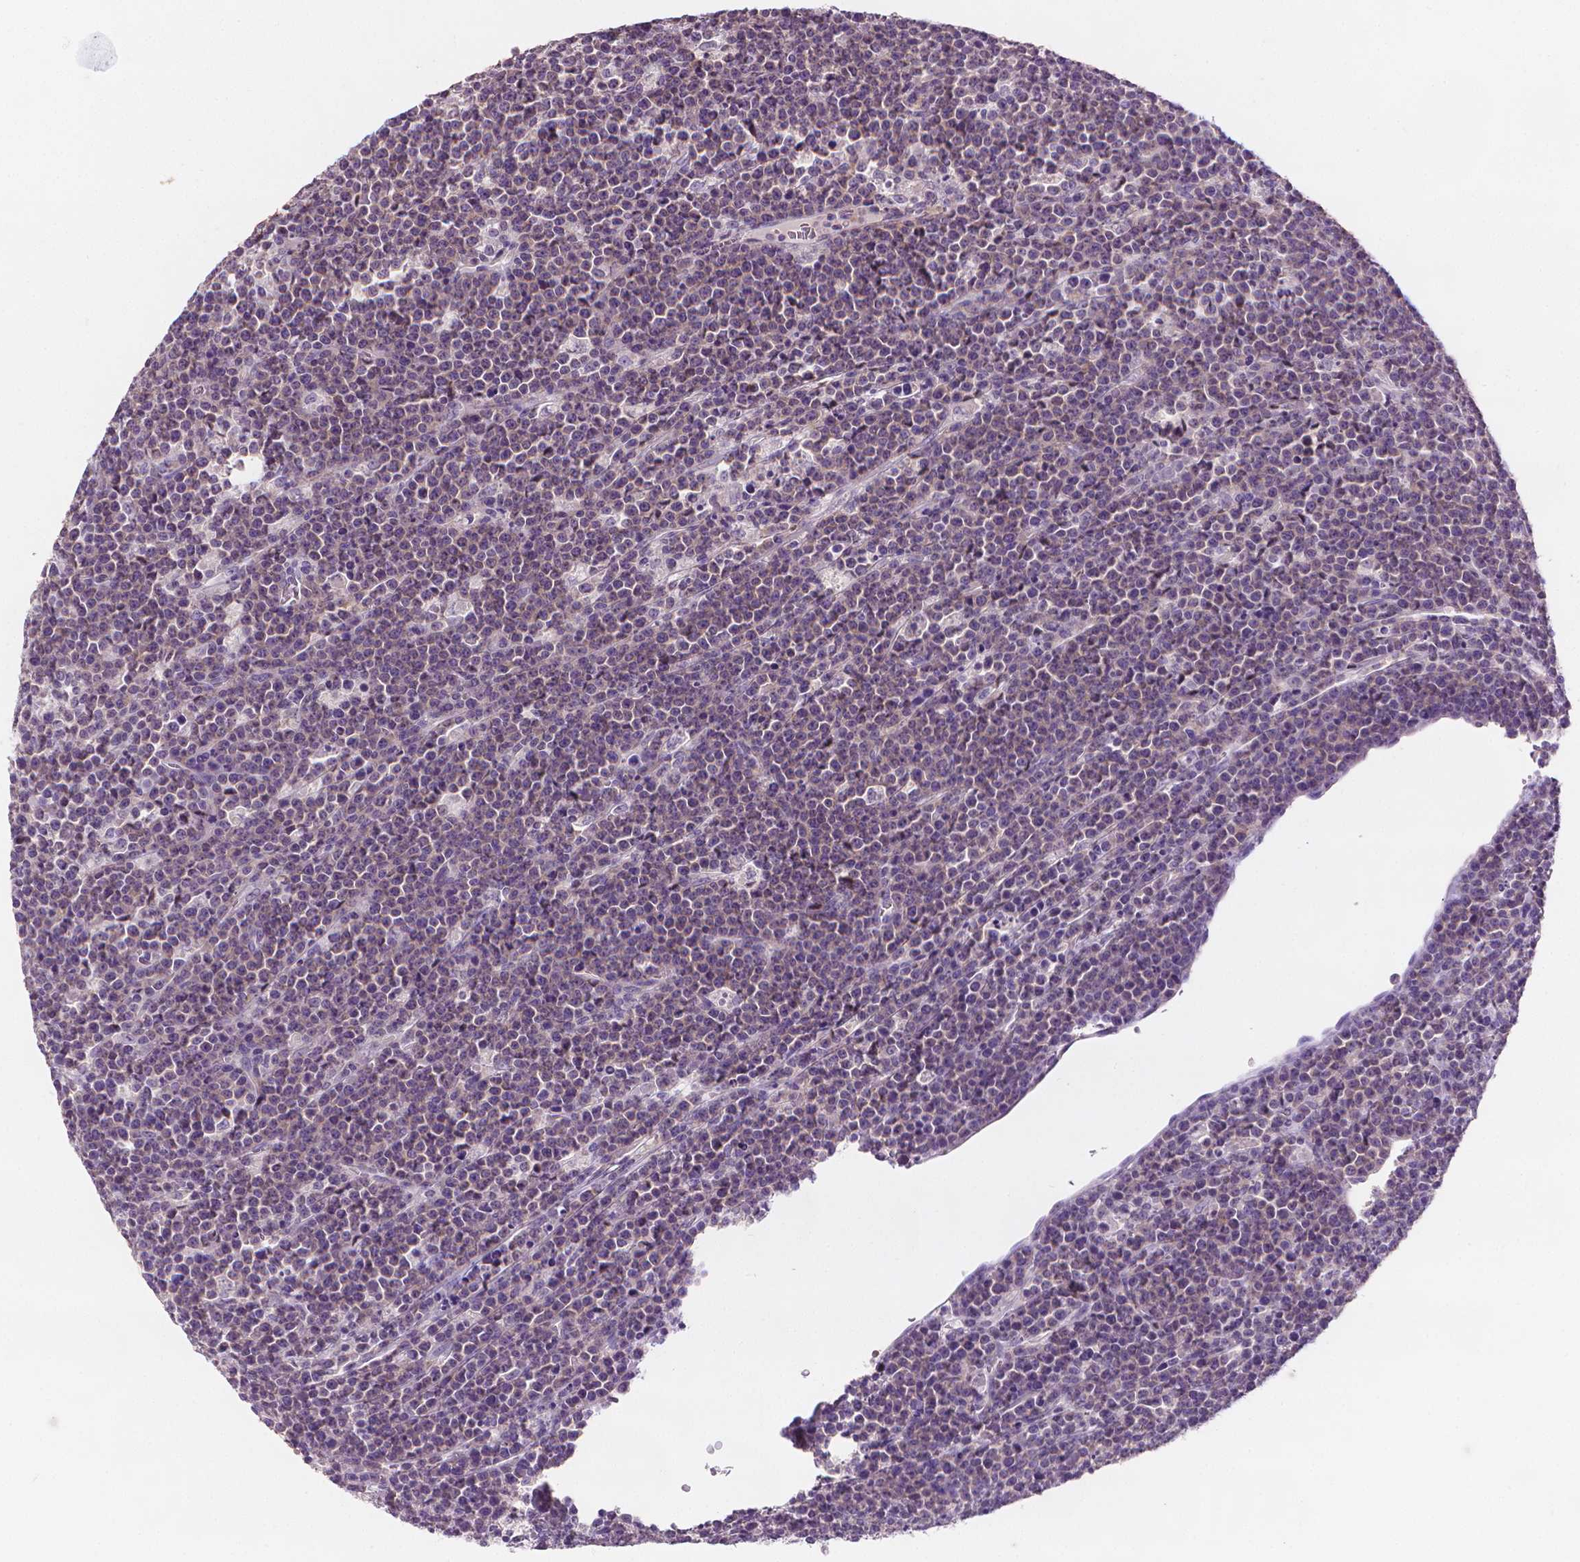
{"staining": {"intensity": "negative", "quantity": "none", "location": "none"}, "tissue": "lymphoma", "cell_type": "Tumor cells", "image_type": "cancer", "snomed": [{"axis": "morphology", "description": "Malignant lymphoma, non-Hodgkin's type, High grade"}, {"axis": "topography", "description": "Ovary"}], "caption": "High power microscopy histopathology image of an immunohistochemistry photomicrograph of lymphoma, revealing no significant positivity in tumor cells.", "gene": "FASN", "patient": {"sex": "female", "age": 56}}